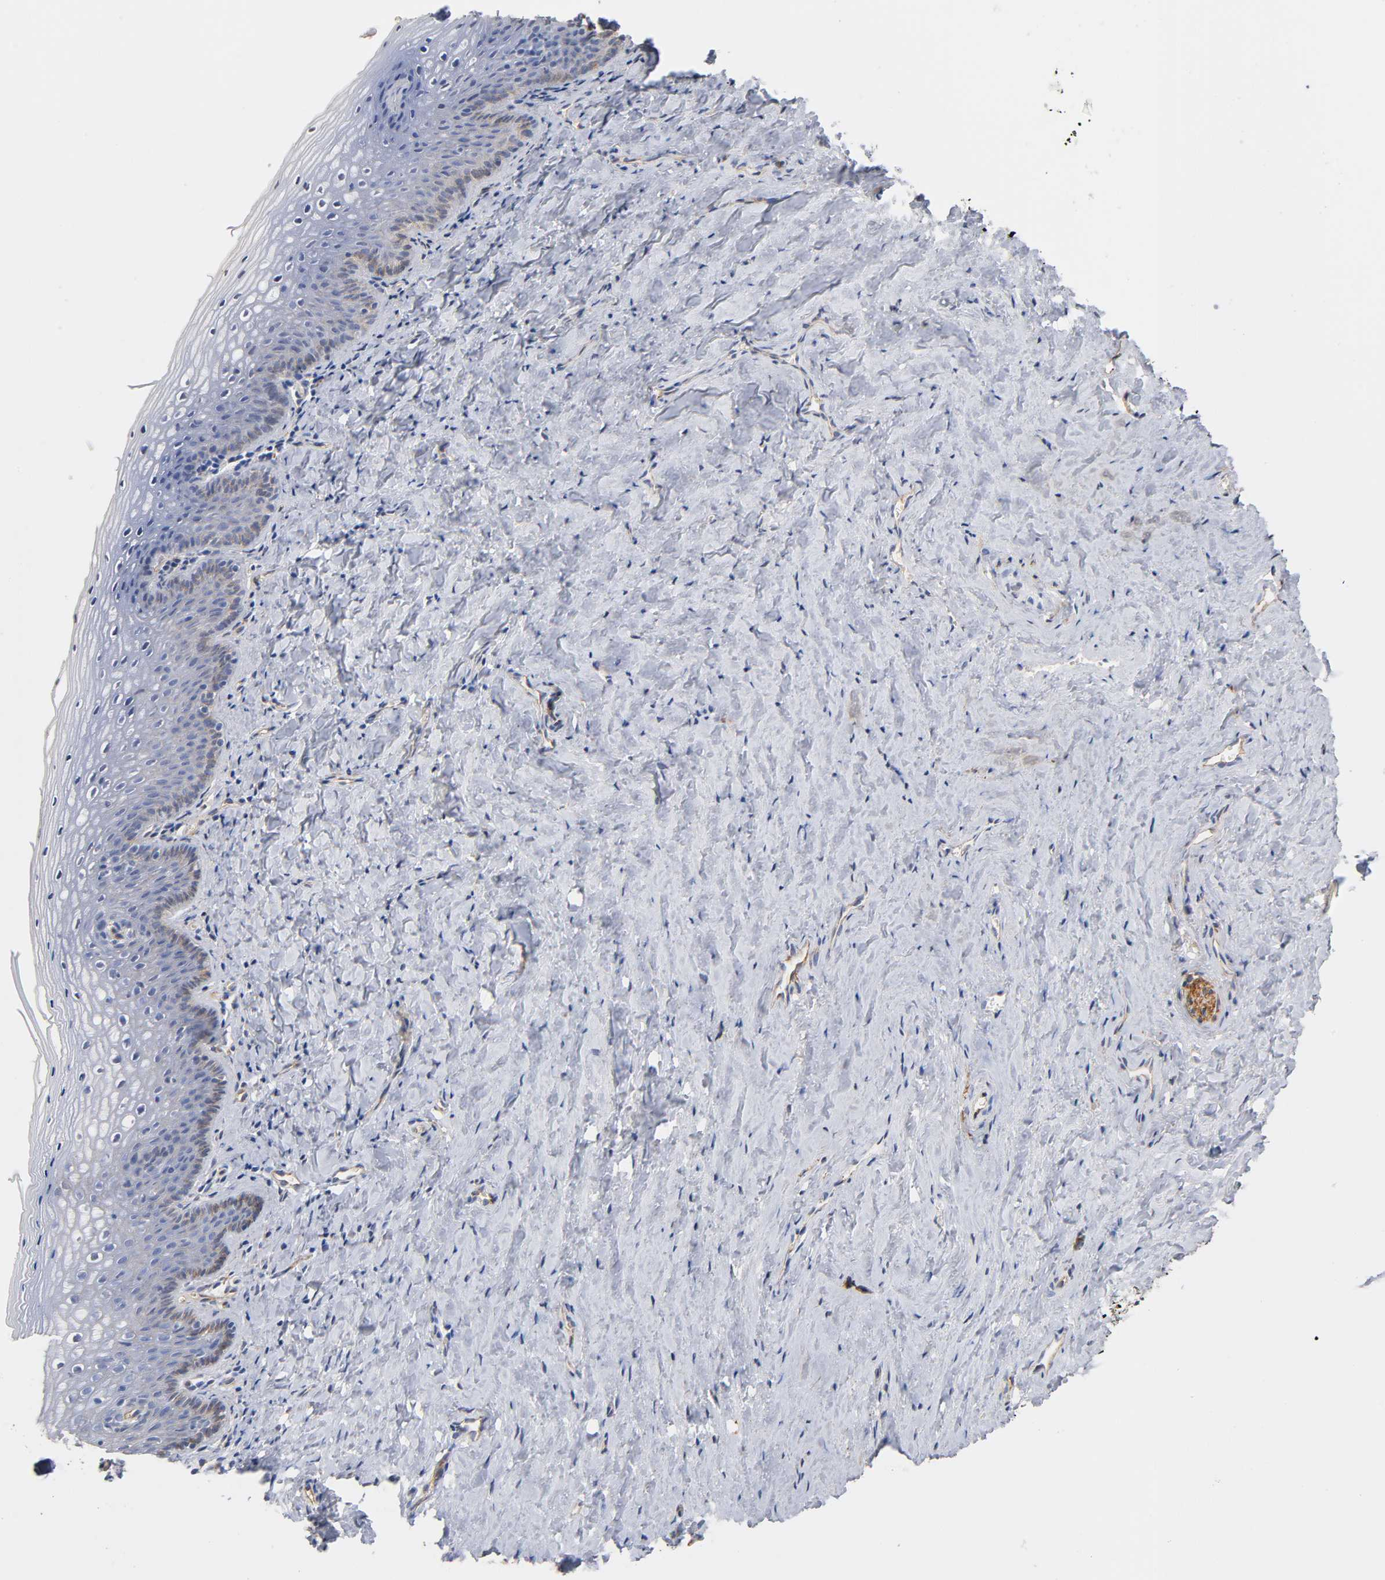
{"staining": {"intensity": "negative", "quantity": "none", "location": "none"}, "tissue": "vagina", "cell_type": "Squamous epithelial cells", "image_type": "normal", "snomed": [{"axis": "morphology", "description": "Normal tissue, NOS"}, {"axis": "topography", "description": "Vagina"}], "caption": "Immunohistochemistry photomicrograph of unremarkable human vagina stained for a protein (brown), which demonstrates no expression in squamous epithelial cells. (Immunohistochemistry, brightfield microscopy, high magnification).", "gene": "SPTAN1", "patient": {"sex": "female", "age": 46}}